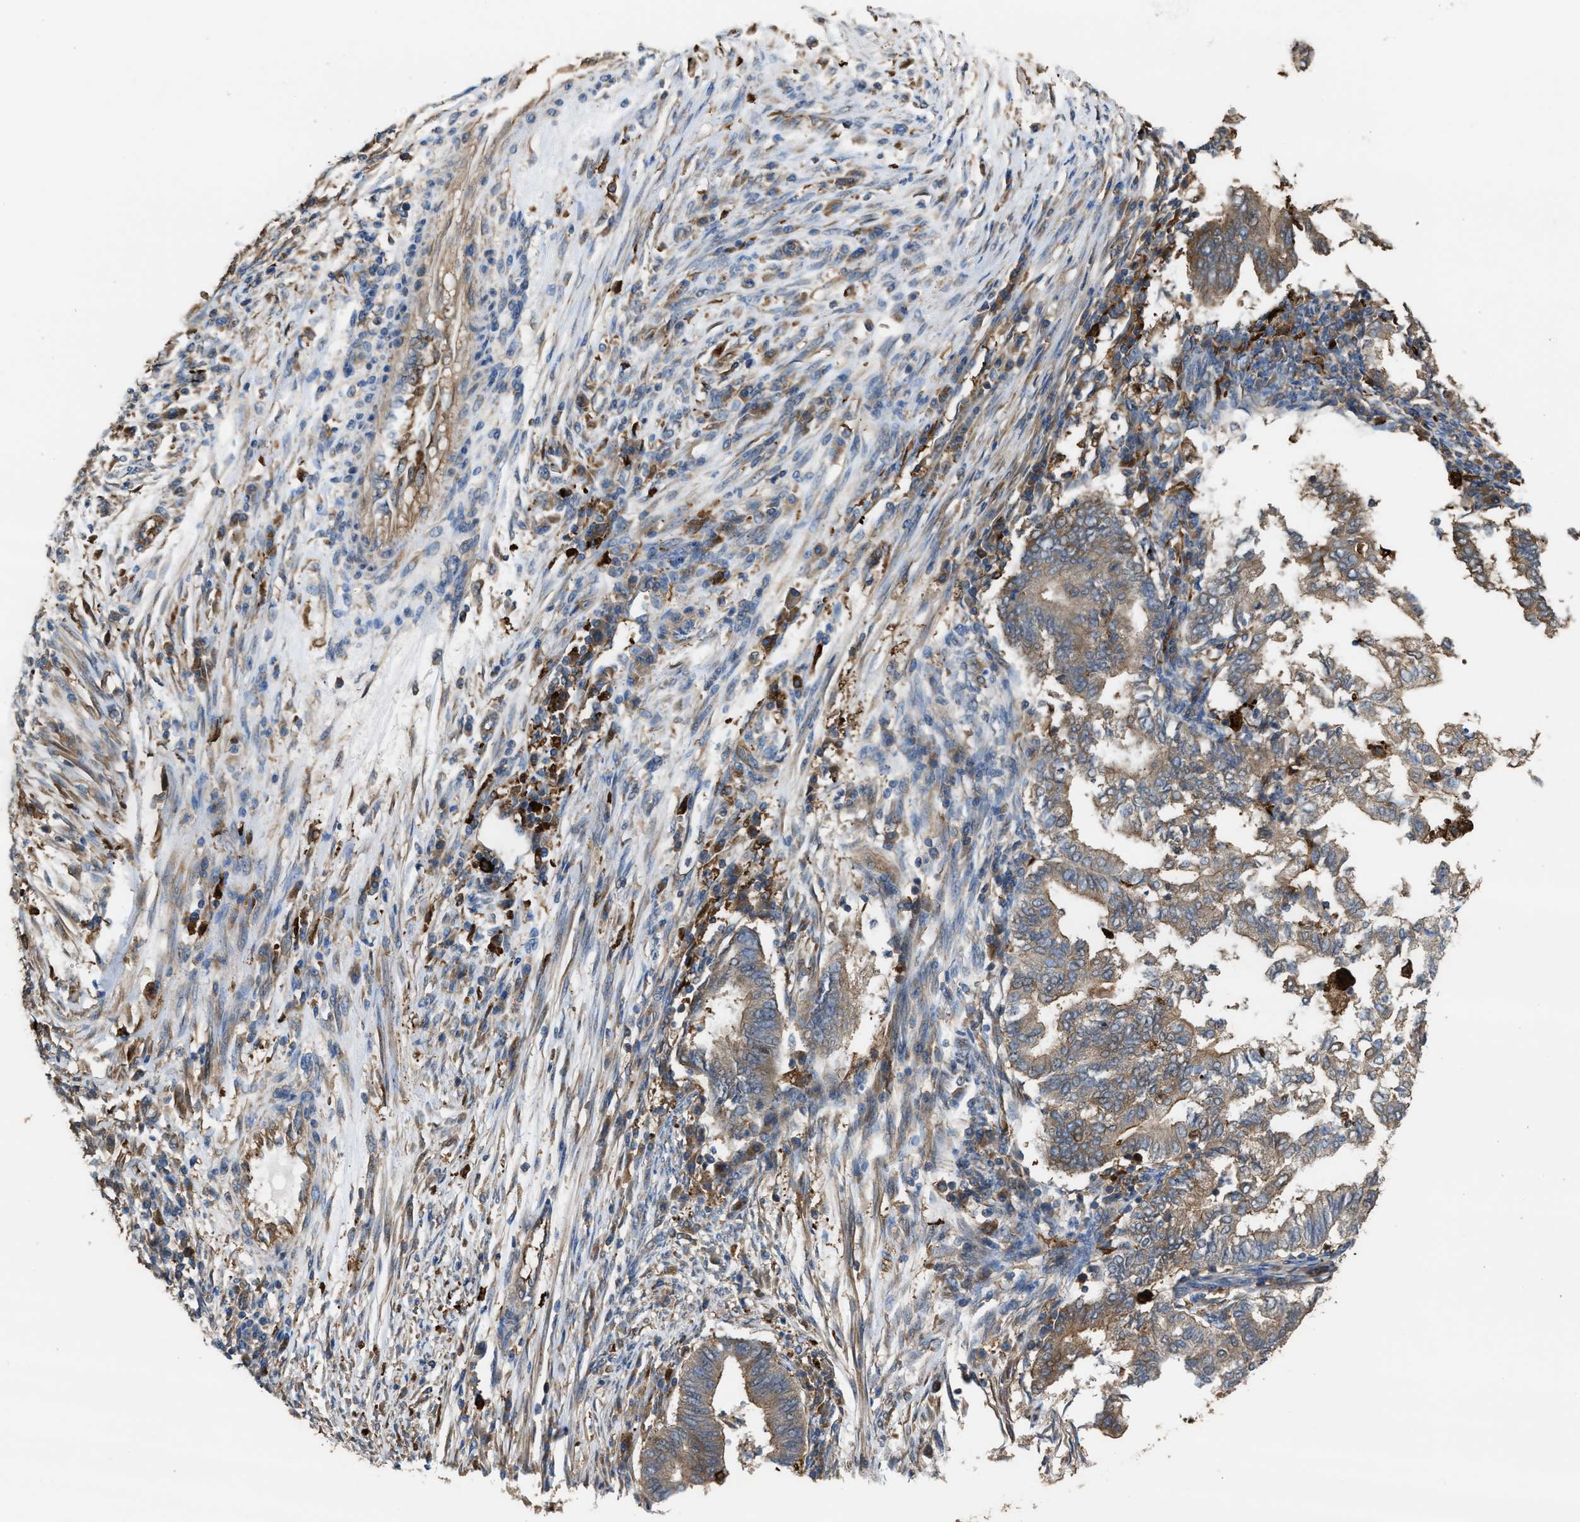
{"staining": {"intensity": "weak", "quantity": "<25%", "location": "cytoplasmic/membranous"}, "tissue": "endometrial cancer", "cell_type": "Tumor cells", "image_type": "cancer", "snomed": [{"axis": "morphology", "description": "Polyp, NOS"}, {"axis": "morphology", "description": "Adenocarcinoma, NOS"}, {"axis": "morphology", "description": "Adenoma, NOS"}, {"axis": "topography", "description": "Endometrium"}], "caption": "Immunohistochemistry (IHC) micrograph of human endometrial cancer (polyp) stained for a protein (brown), which exhibits no positivity in tumor cells.", "gene": "ATIC", "patient": {"sex": "female", "age": 79}}